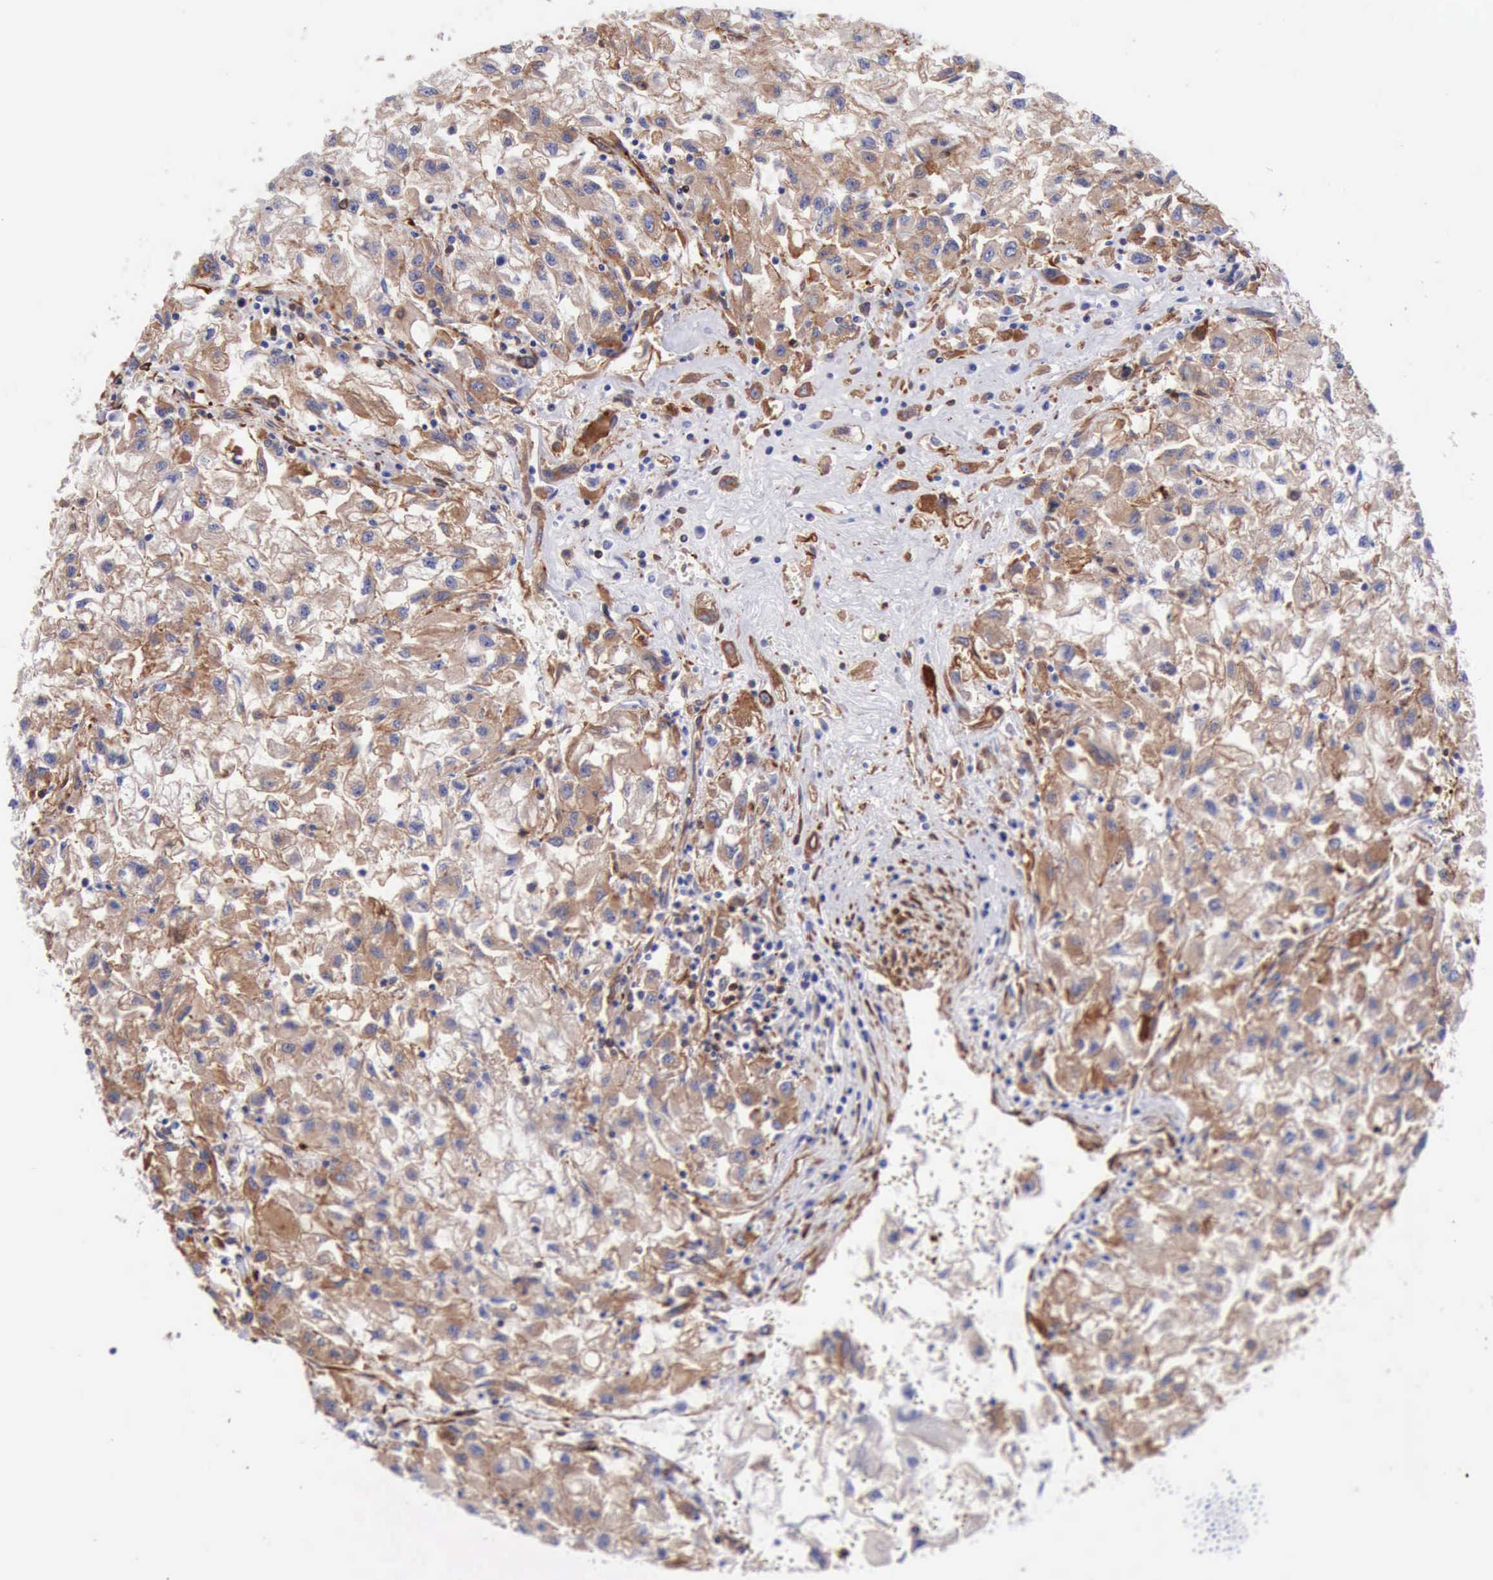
{"staining": {"intensity": "moderate", "quantity": ">75%", "location": "cytoplasmic/membranous"}, "tissue": "renal cancer", "cell_type": "Tumor cells", "image_type": "cancer", "snomed": [{"axis": "morphology", "description": "Adenocarcinoma, NOS"}, {"axis": "topography", "description": "Kidney"}], "caption": "Moderate cytoplasmic/membranous protein expression is present in about >75% of tumor cells in renal cancer. The staining was performed using DAB (3,3'-diaminobenzidine) to visualize the protein expression in brown, while the nuclei were stained in blue with hematoxylin (Magnification: 20x).", "gene": "FLNA", "patient": {"sex": "male", "age": 59}}